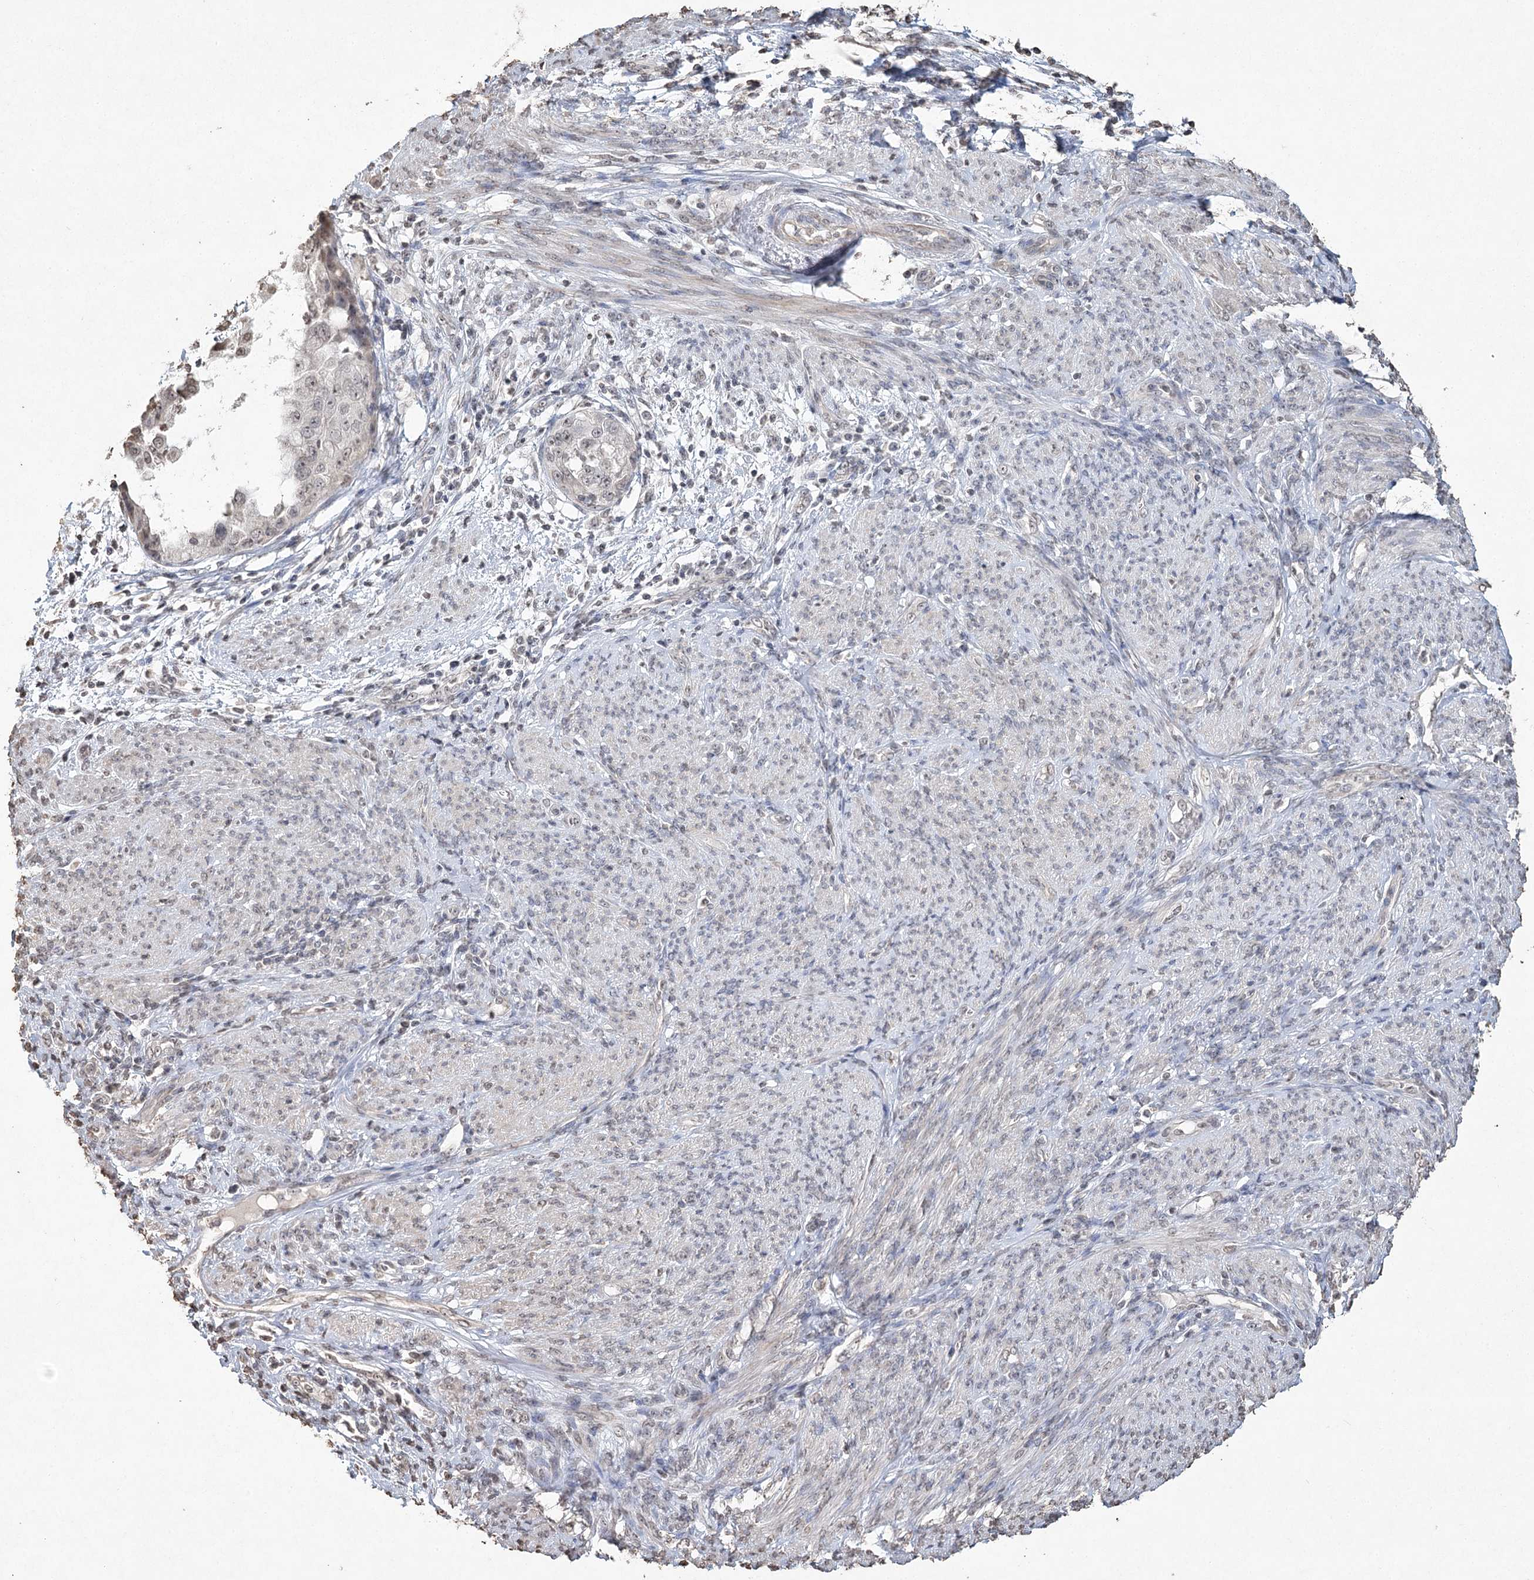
{"staining": {"intensity": "negative", "quantity": "none", "location": "none"}, "tissue": "endometrial cancer", "cell_type": "Tumor cells", "image_type": "cancer", "snomed": [{"axis": "morphology", "description": "Adenocarcinoma, NOS"}, {"axis": "topography", "description": "Endometrium"}], "caption": "Immunohistochemistry of endometrial cancer demonstrates no staining in tumor cells.", "gene": "DMXL1", "patient": {"sex": "female", "age": 85}}